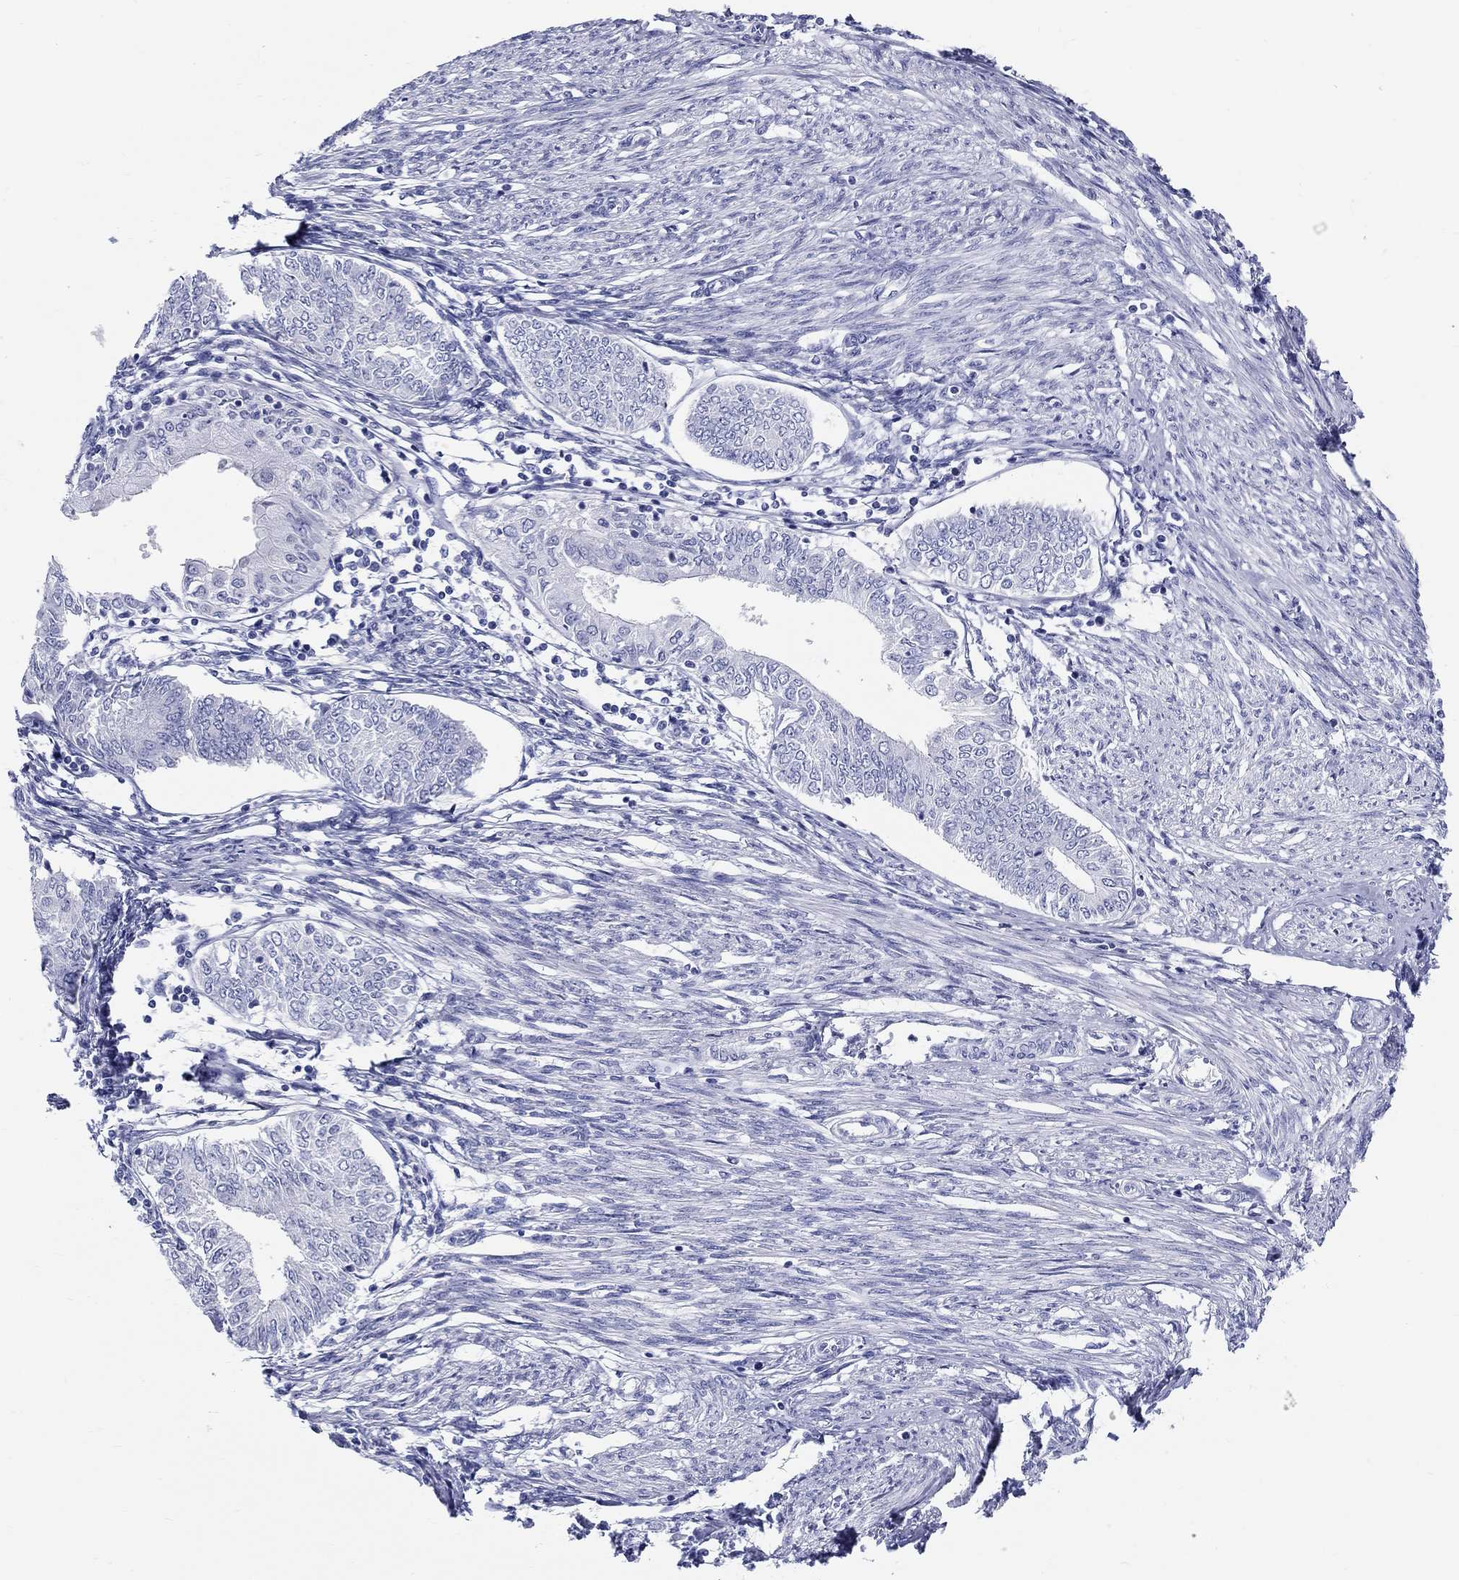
{"staining": {"intensity": "negative", "quantity": "none", "location": "none"}, "tissue": "endometrial cancer", "cell_type": "Tumor cells", "image_type": "cancer", "snomed": [{"axis": "morphology", "description": "Adenocarcinoma, NOS"}, {"axis": "topography", "description": "Endometrium"}], "caption": "Immunohistochemistry (IHC) photomicrograph of endometrial adenocarcinoma stained for a protein (brown), which reveals no staining in tumor cells.", "gene": "LAMP5", "patient": {"sex": "female", "age": 68}}